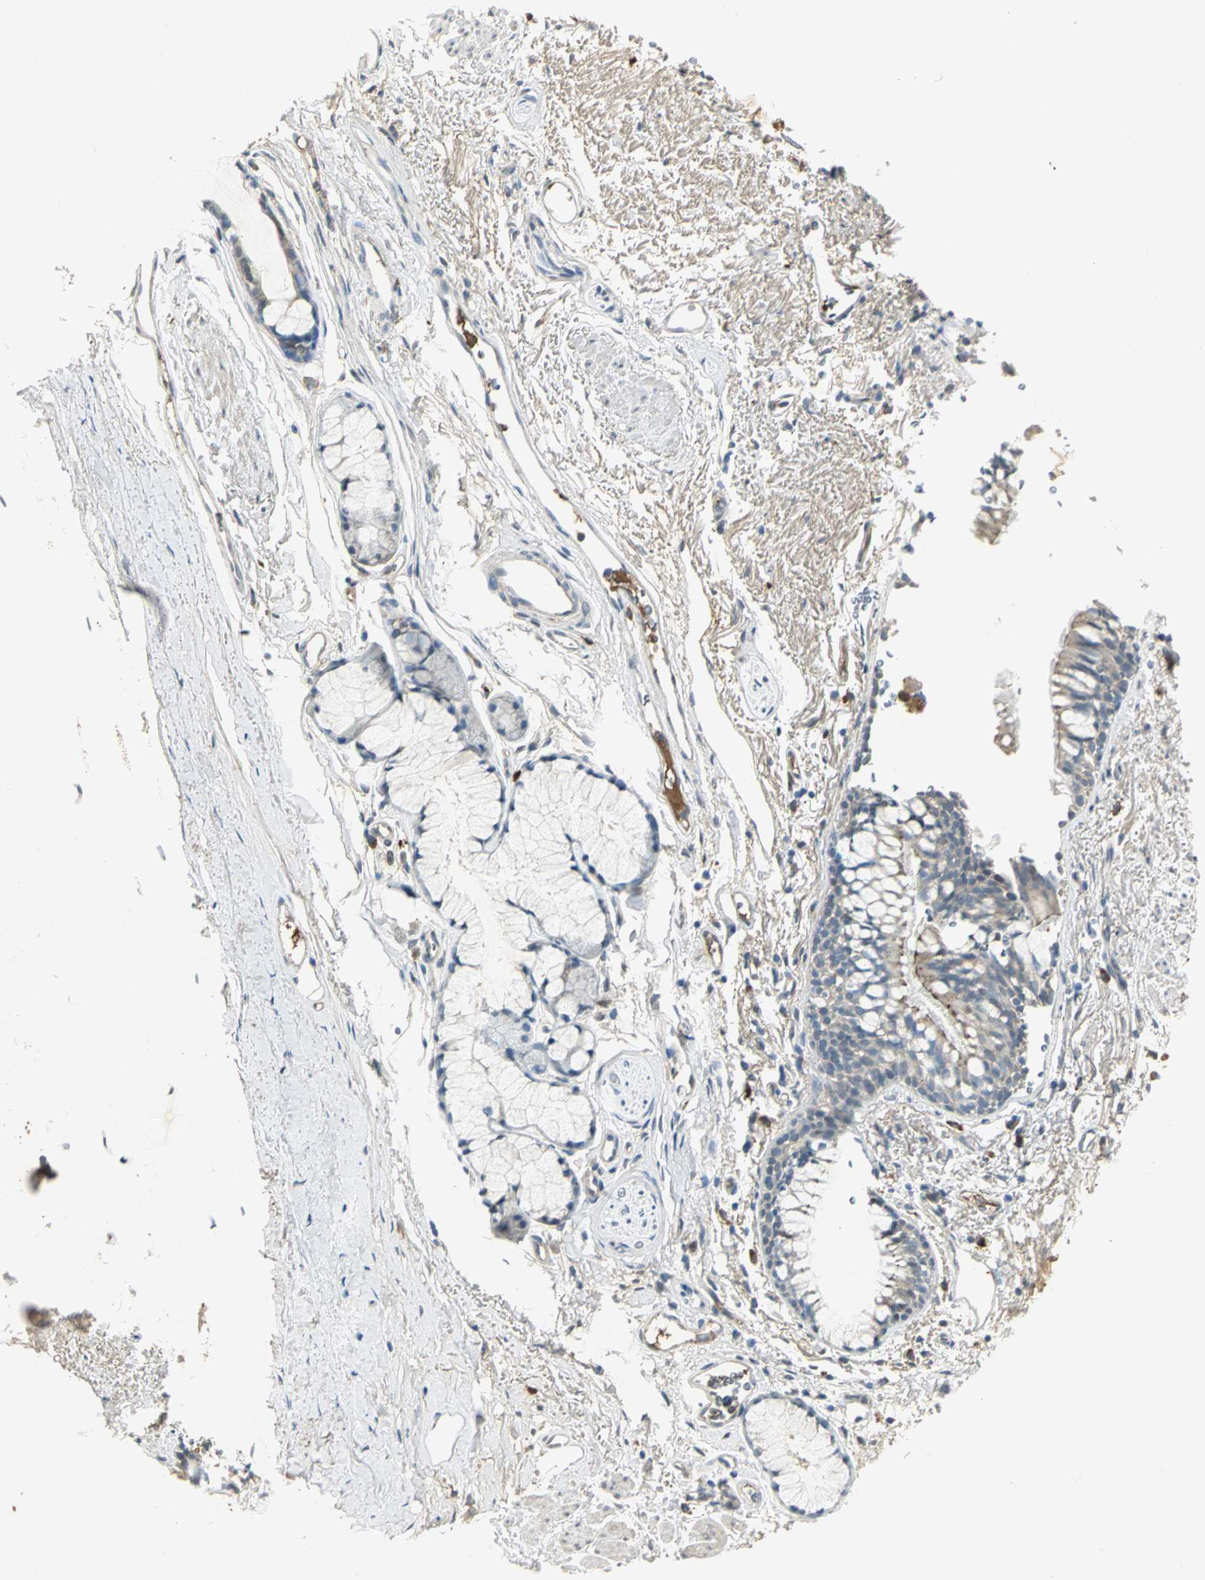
{"staining": {"intensity": "moderate", "quantity": "<25%", "location": "cytoplasmic/membranous"}, "tissue": "bronchus", "cell_type": "Respiratory epithelial cells", "image_type": "normal", "snomed": [{"axis": "morphology", "description": "Normal tissue, NOS"}, {"axis": "topography", "description": "Bronchus"}], "caption": "A high-resolution image shows IHC staining of normal bronchus, which shows moderate cytoplasmic/membranous staining in about <25% of respiratory epithelial cells. The staining was performed using DAB to visualize the protein expression in brown, while the nuclei were stained in blue with hematoxylin (Magnification: 20x).", "gene": "PROC", "patient": {"sex": "female", "age": 73}}